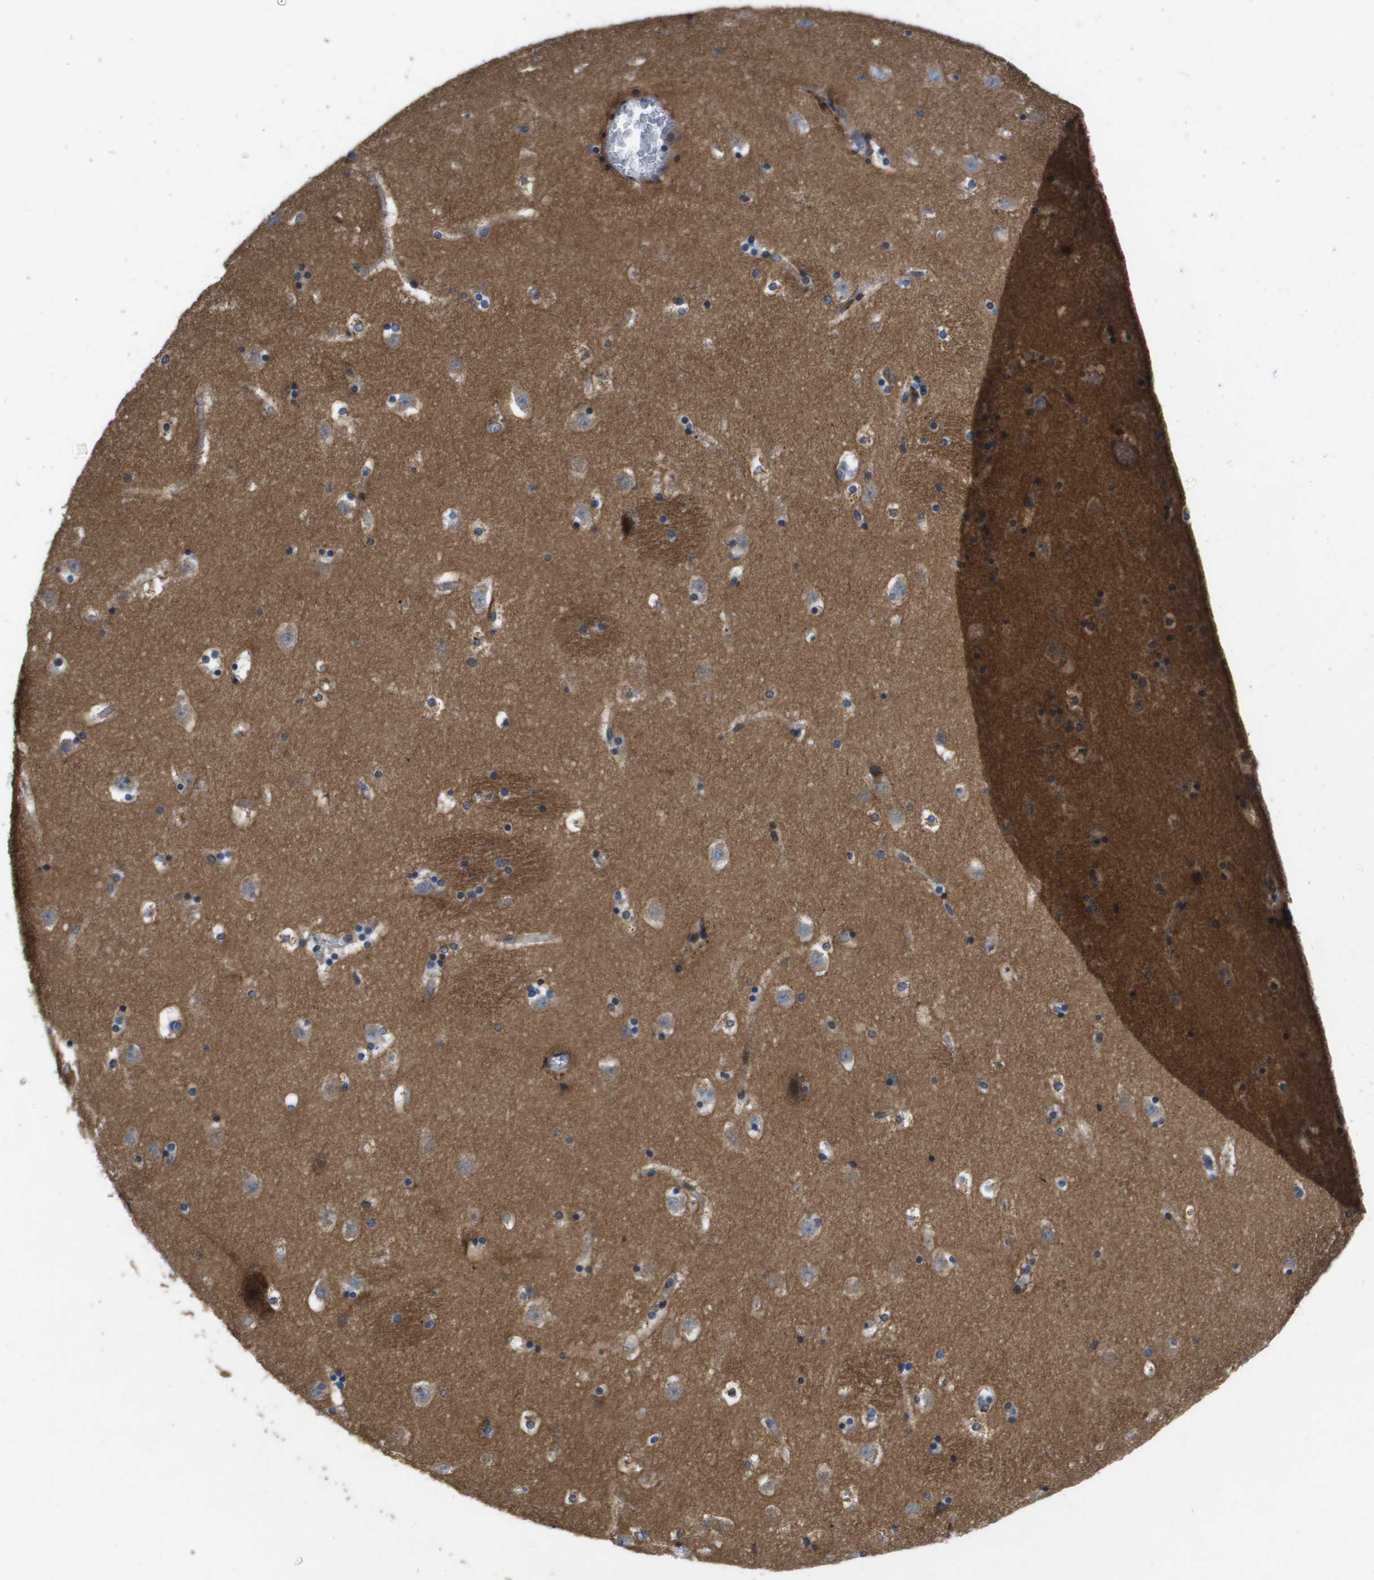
{"staining": {"intensity": "moderate", "quantity": "25%-75%", "location": "cytoplasmic/membranous"}, "tissue": "caudate", "cell_type": "Glial cells", "image_type": "normal", "snomed": [{"axis": "morphology", "description": "Normal tissue, NOS"}, {"axis": "topography", "description": "Lateral ventricle wall"}], "caption": "This micrograph shows immunohistochemistry (IHC) staining of normal human caudate, with medium moderate cytoplasmic/membranous staining in about 25%-75% of glial cells.", "gene": "ENTPD2", "patient": {"sex": "male", "age": 45}}